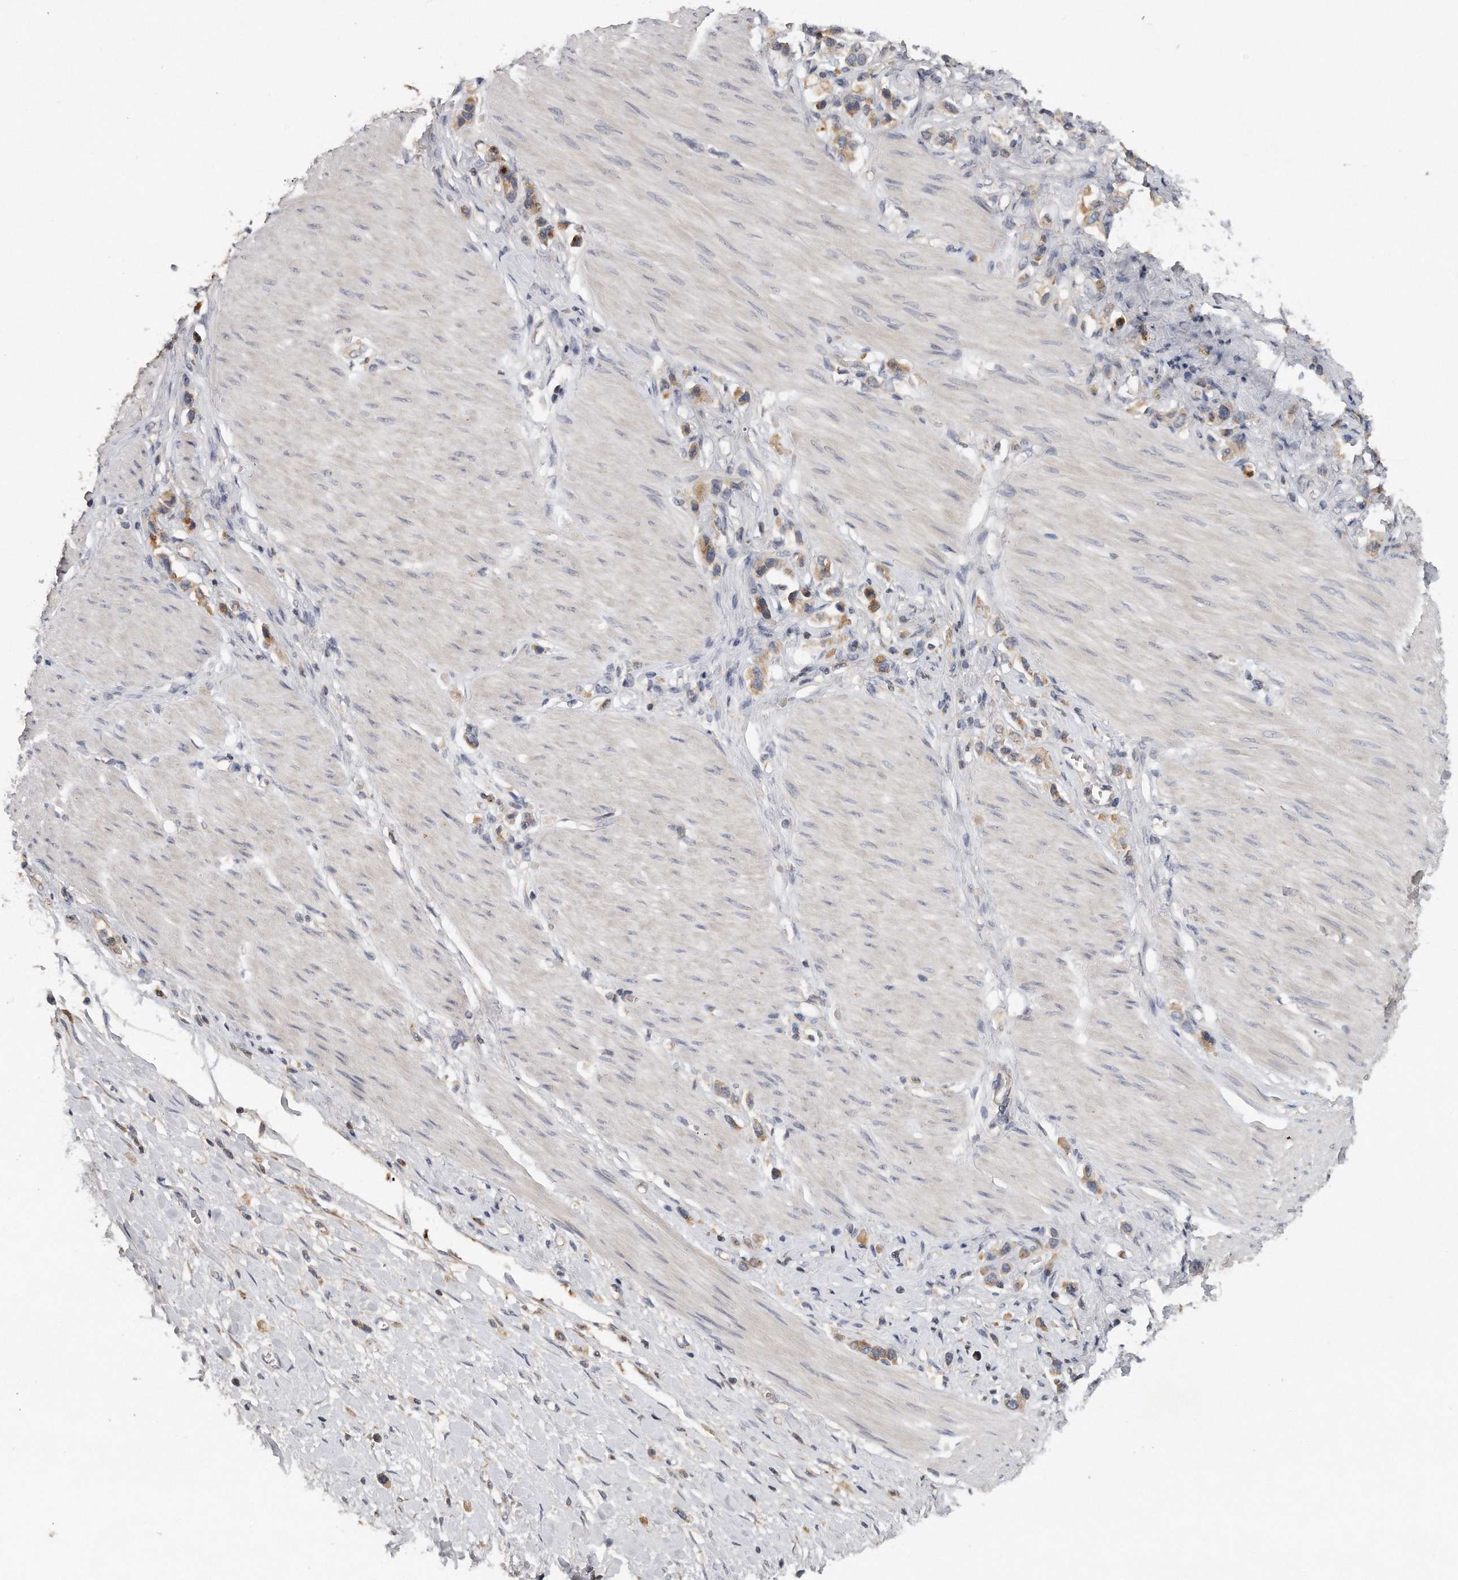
{"staining": {"intensity": "weak", "quantity": ">75%", "location": "cytoplasmic/membranous"}, "tissue": "stomach cancer", "cell_type": "Tumor cells", "image_type": "cancer", "snomed": [{"axis": "morphology", "description": "Adenocarcinoma, NOS"}, {"axis": "topography", "description": "Stomach"}], "caption": "Immunohistochemistry (IHC) (DAB) staining of human stomach cancer displays weak cytoplasmic/membranous protein positivity in approximately >75% of tumor cells. The protein of interest is shown in brown color, while the nuclei are stained blue.", "gene": "TRAPPC14", "patient": {"sex": "female", "age": 65}}